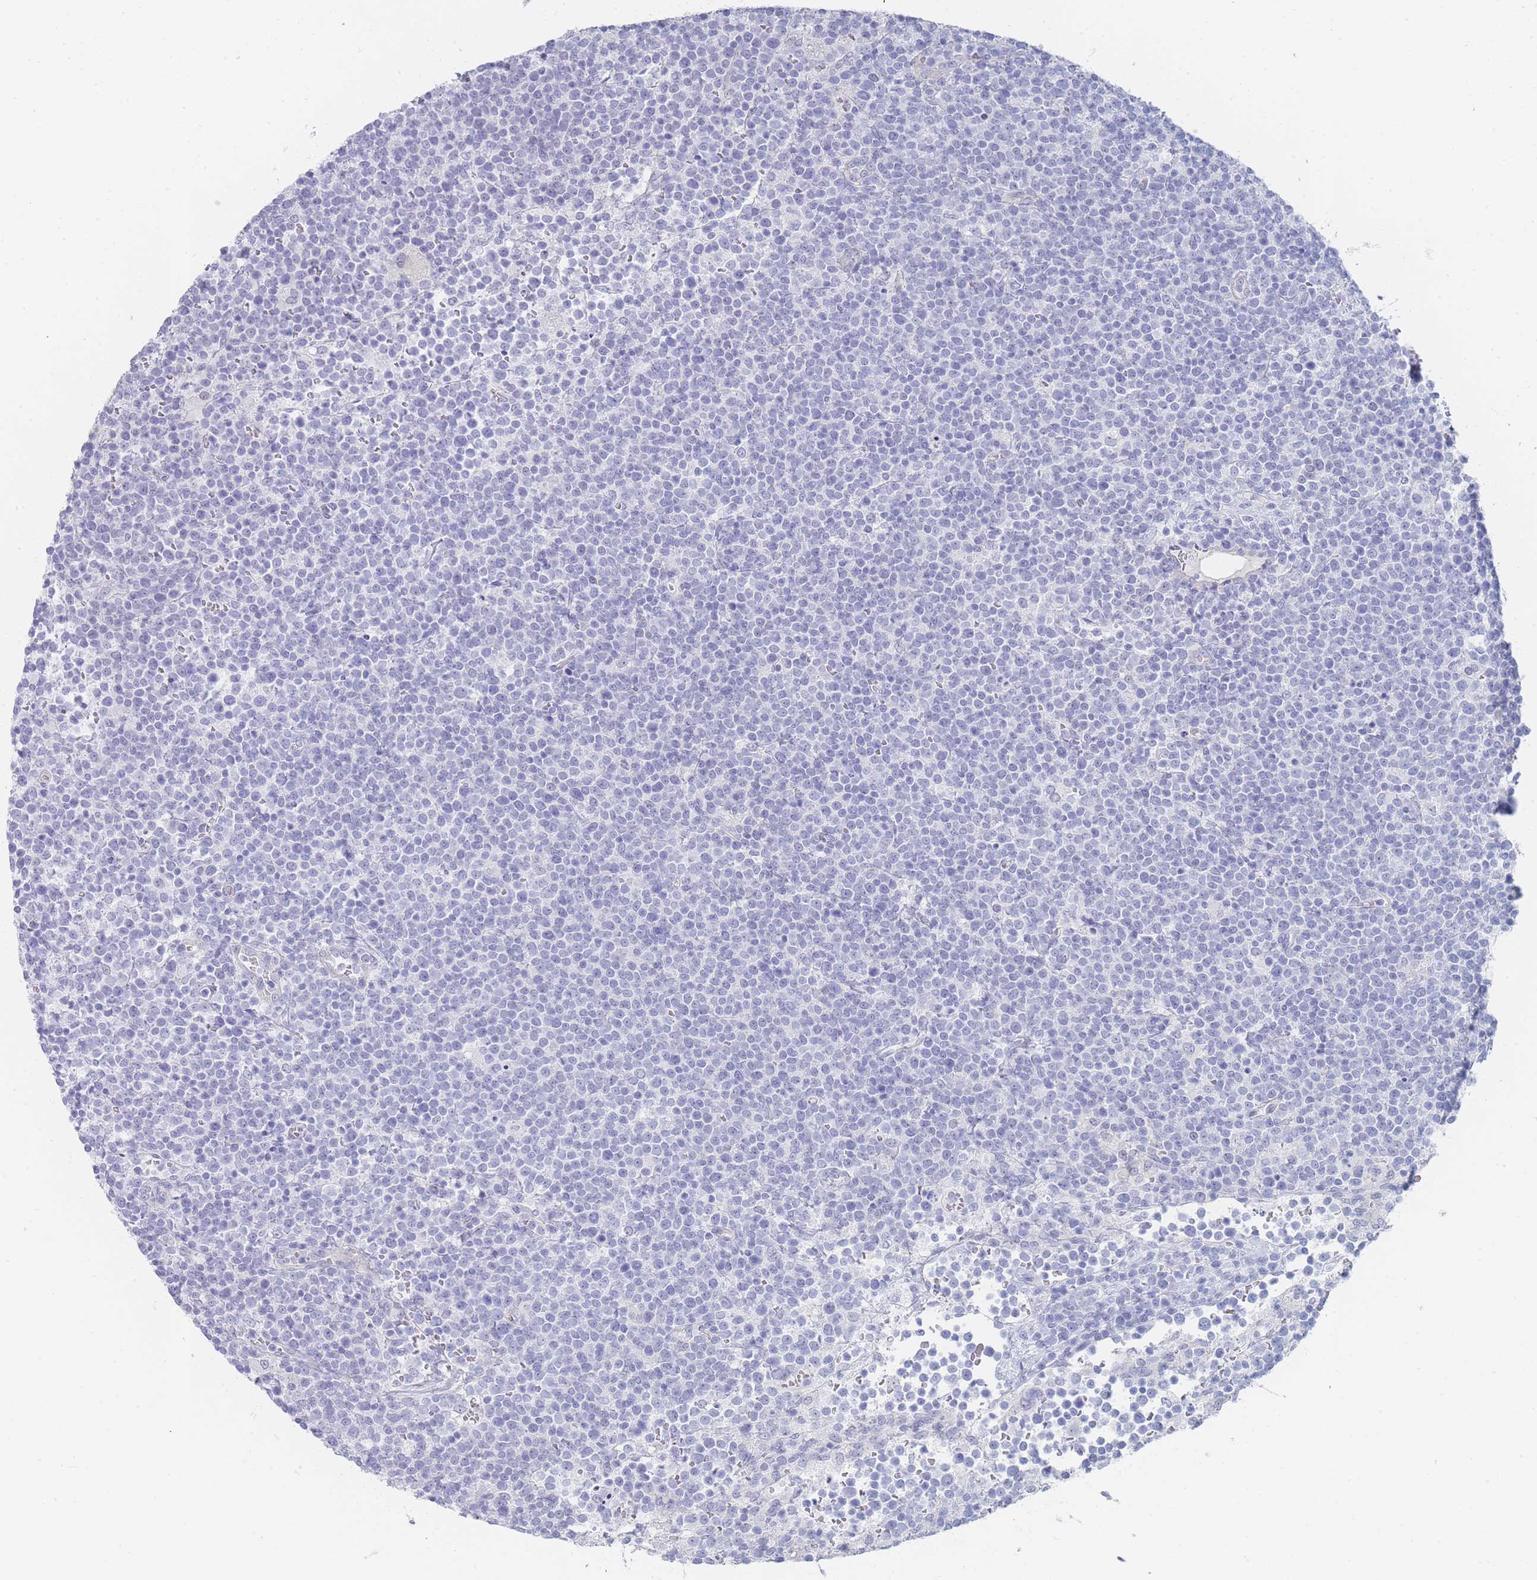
{"staining": {"intensity": "negative", "quantity": "none", "location": "none"}, "tissue": "lymphoma", "cell_type": "Tumor cells", "image_type": "cancer", "snomed": [{"axis": "morphology", "description": "Malignant lymphoma, non-Hodgkin's type, High grade"}, {"axis": "topography", "description": "Lymph node"}], "caption": "High magnification brightfield microscopy of malignant lymphoma, non-Hodgkin's type (high-grade) stained with DAB (3,3'-diaminobenzidine) (brown) and counterstained with hematoxylin (blue): tumor cells show no significant expression.", "gene": "IMPG1", "patient": {"sex": "male", "age": 61}}